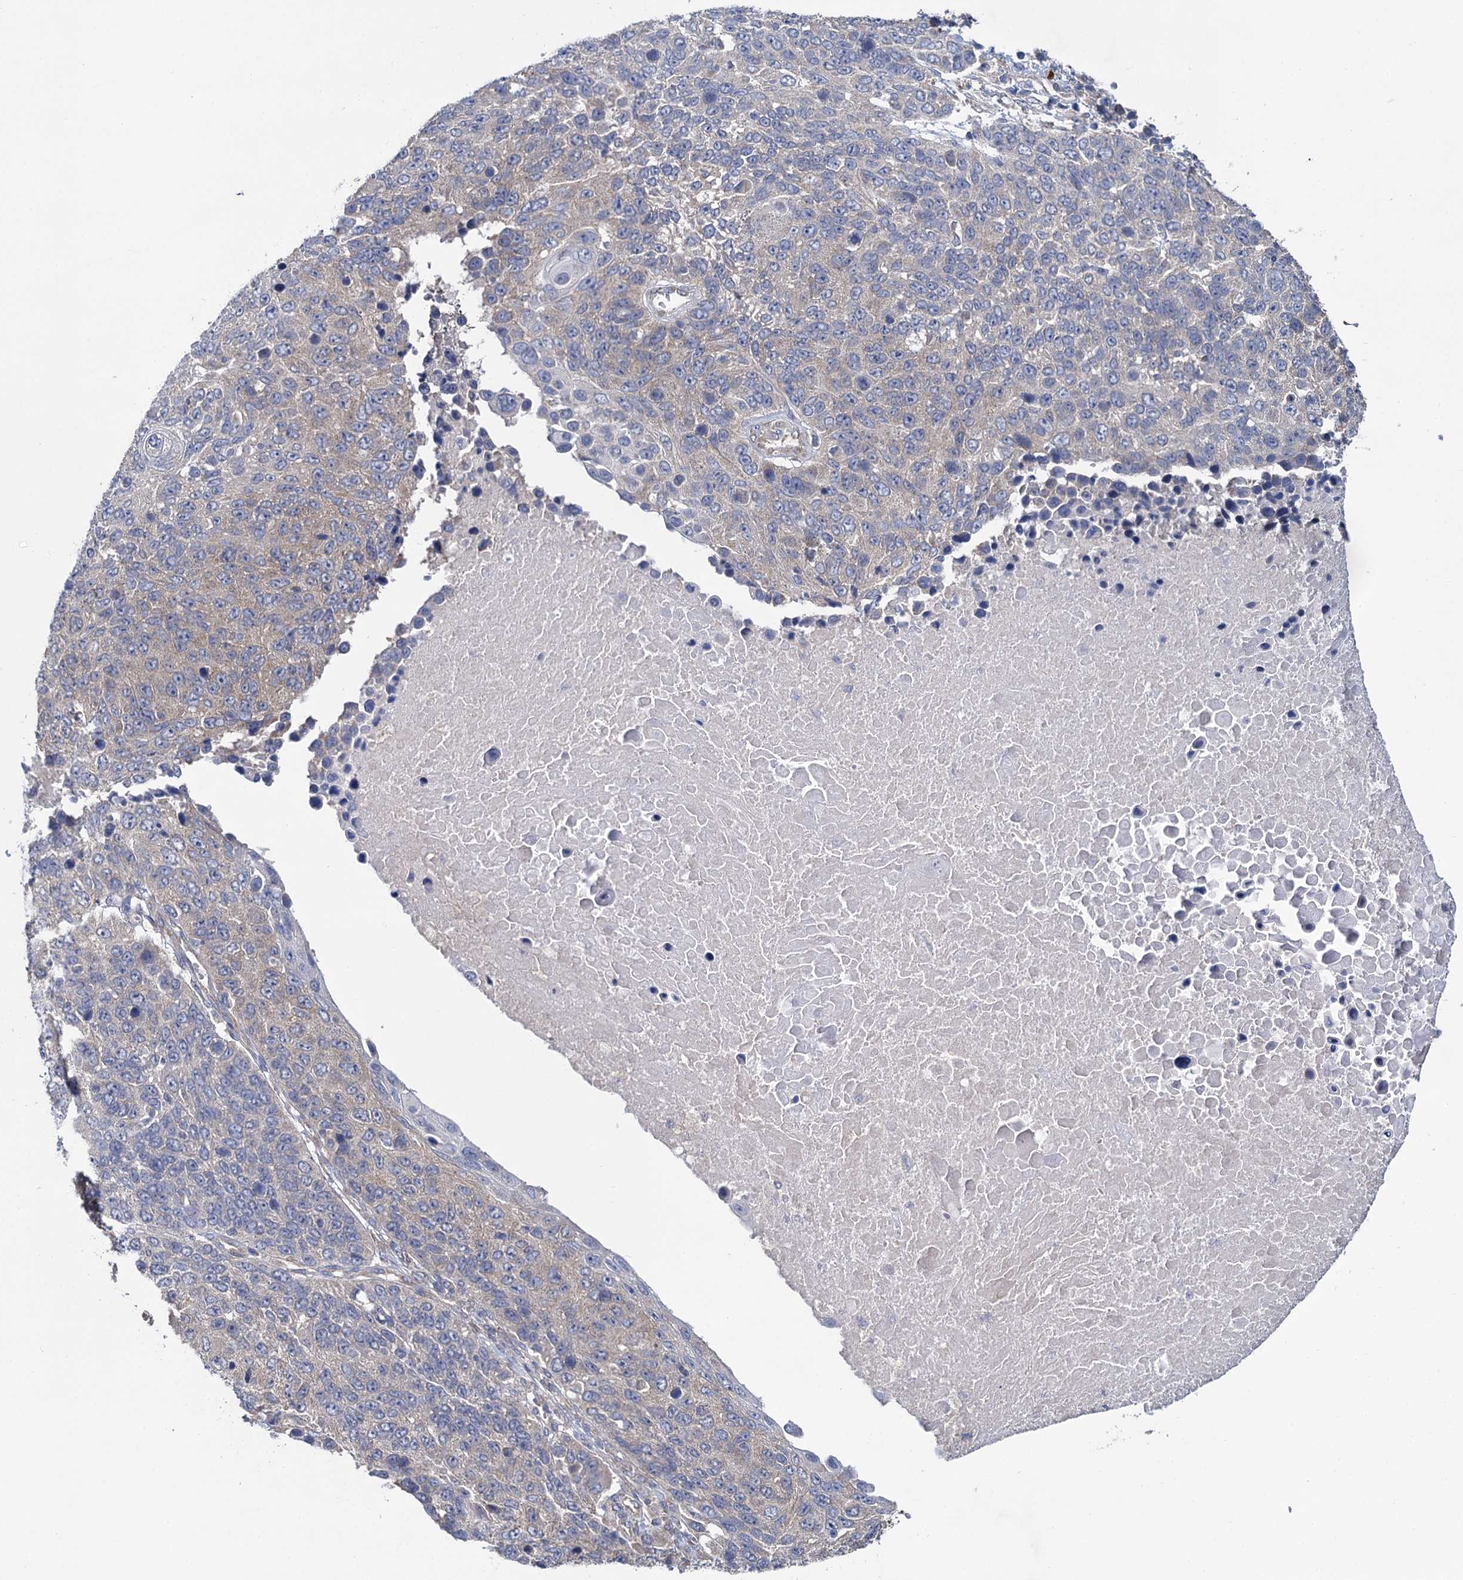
{"staining": {"intensity": "weak", "quantity": "25%-75%", "location": "cytoplasmic/membranous"}, "tissue": "lung cancer", "cell_type": "Tumor cells", "image_type": "cancer", "snomed": [{"axis": "morphology", "description": "Normal tissue, NOS"}, {"axis": "morphology", "description": "Squamous cell carcinoma, NOS"}, {"axis": "topography", "description": "Lymph node"}, {"axis": "topography", "description": "Lung"}], "caption": "Weak cytoplasmic/membranous positivity is identified in about 25%-75% of tumor cells in squamous cell carcinoma (lung). The staining was performed using DAB to visualize the protein expression in brown, while the nuclei were stained in blue with hematoxylin (Magnification: 20x).", "gene": "GSTM2", "patient": {"sex": "male", "age": 66}}